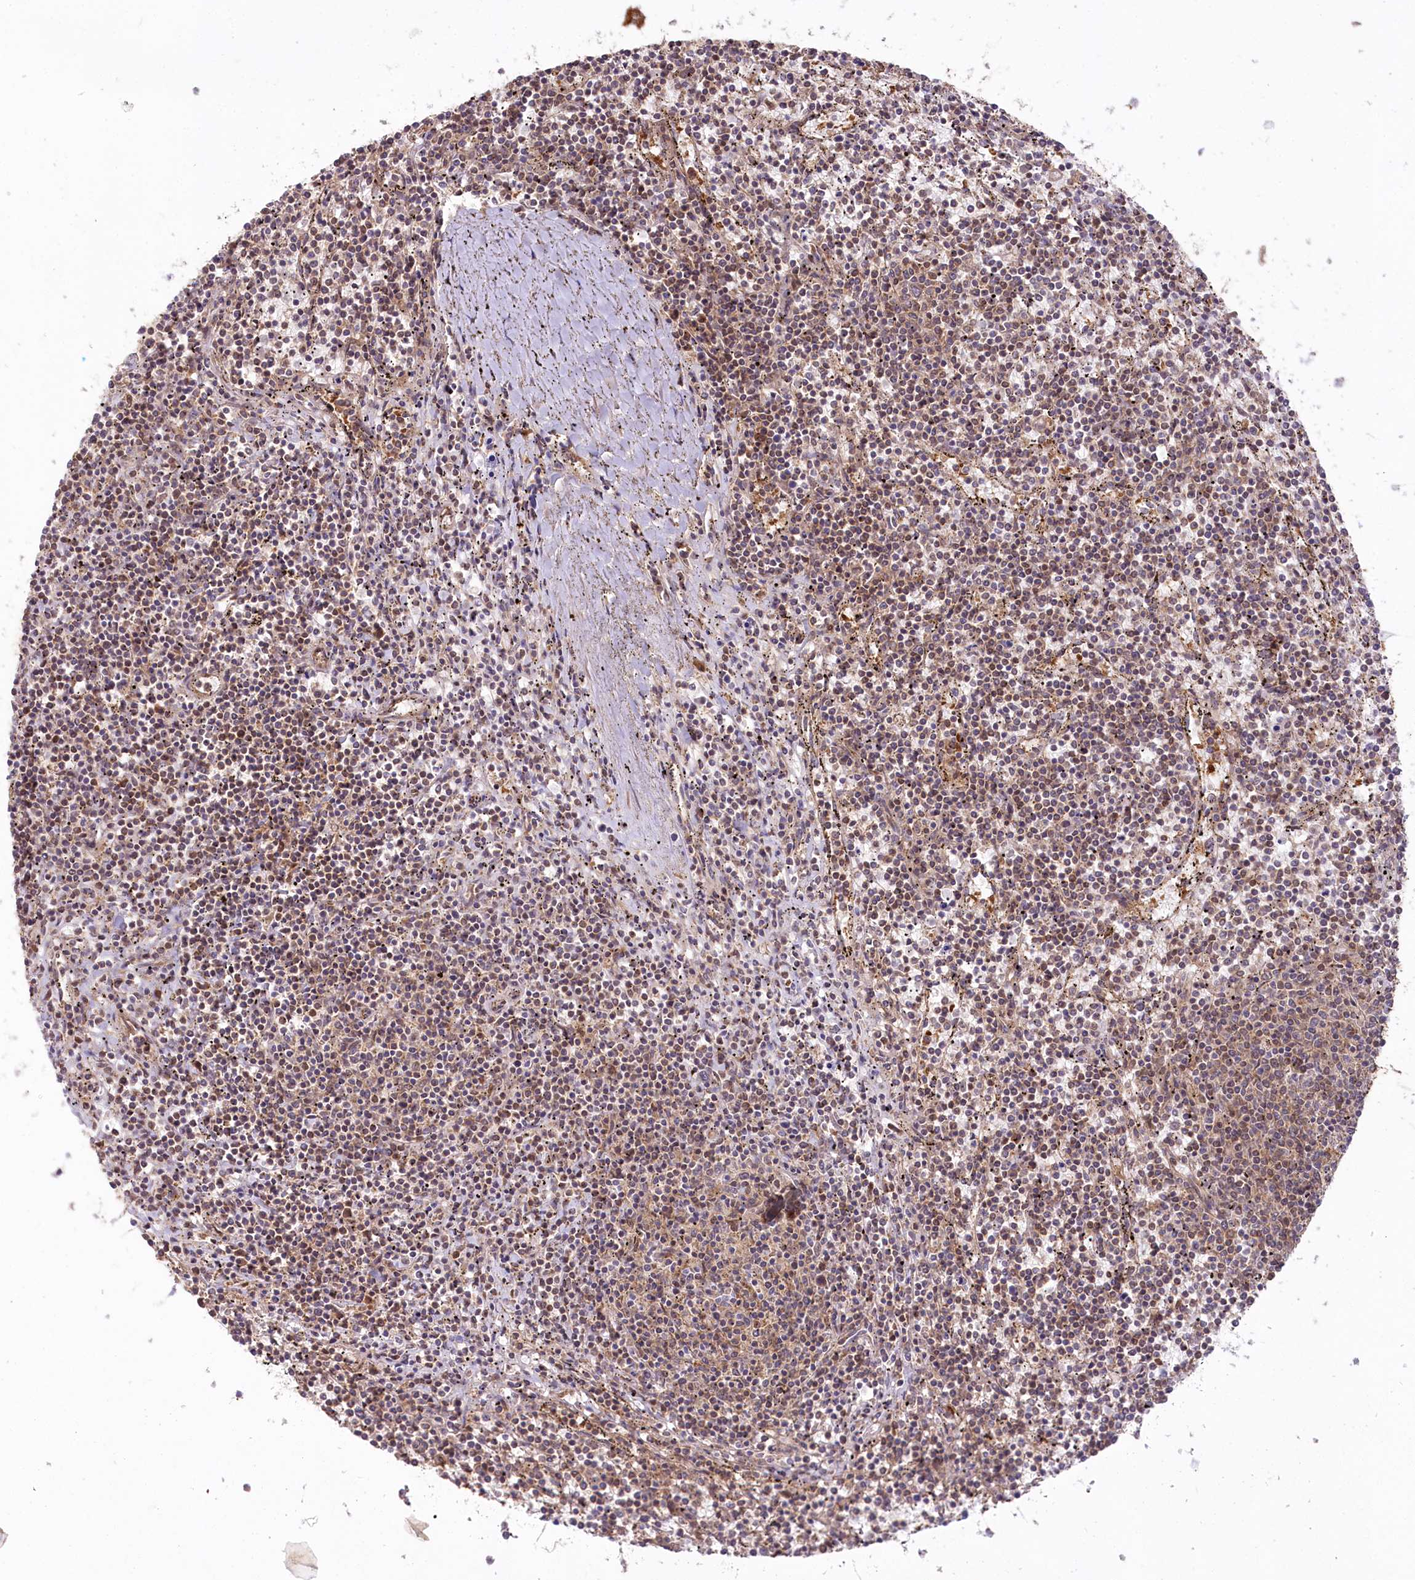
{"staining": {"intensity": "weak", "quantity": "25%-75%", "location": "cytoplasmic/membranous"}, "tissue": "lymphoma", "cell_type": "Tumor cells", "image_type": "cancer", "snomed": [{"axis": "morphology", "description": "Malignant lymphoma, non-Hodgkin's type, Low grade"}, {"axis": "topography", "description": "Spleen"}], "caption": "This is an image of IHC staining of low-grade malignant lymphoma, non-Hodgkin's type, which shows weak positivity in the cytoplasmic/membranous of tumor cells.", "gene": "CCDC91", "patient": {"sex": "female", "age": 50}}